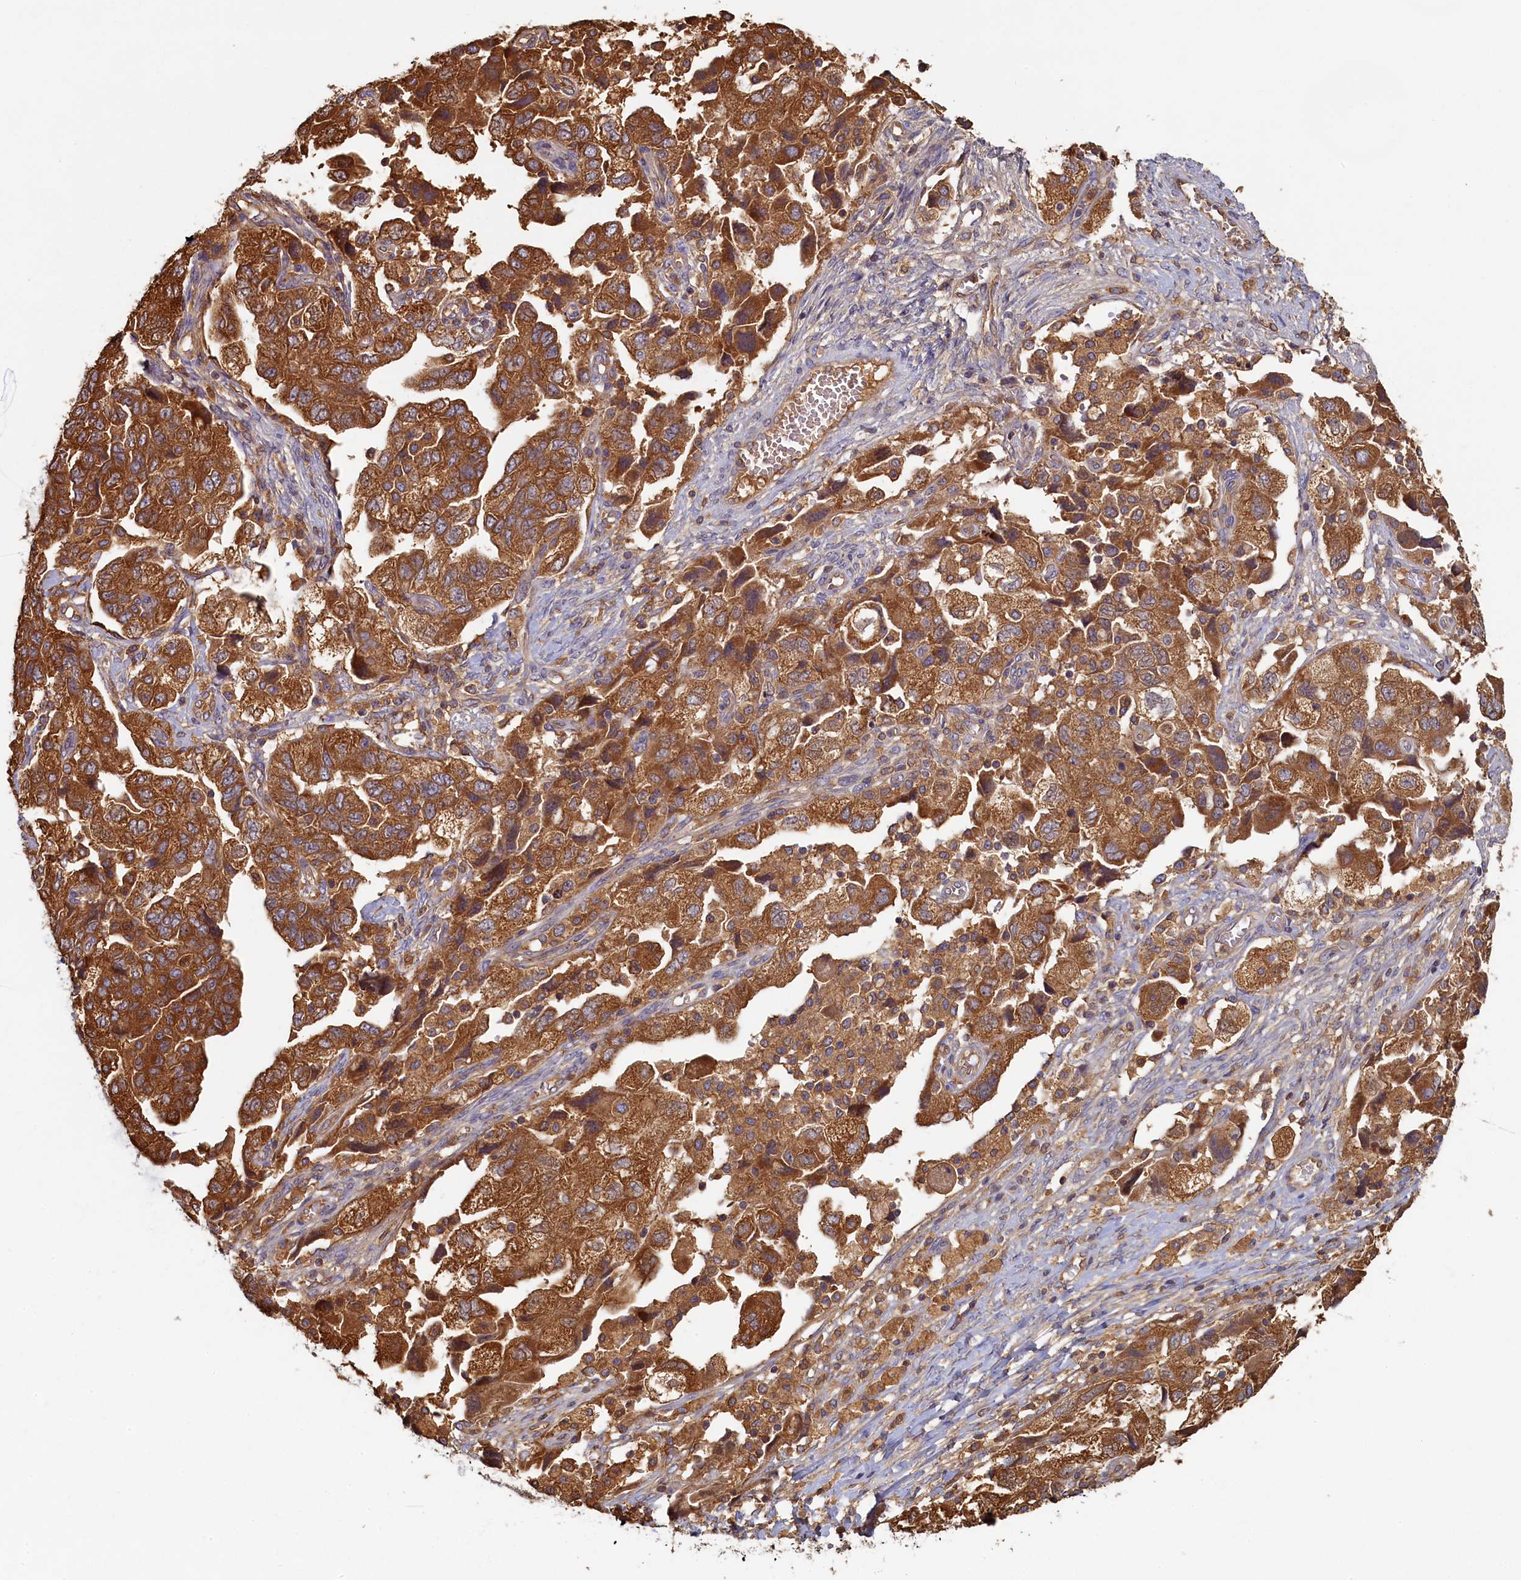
{"staining": {"intensity": "strong", "quantity": ">75%", "location": "cytoplasmic/membranous"}, "tissue": "ovarian cancer", "cell_type": "Tumor cells", "image_type": "cancer", "snomed": [{"axis": "morphology", "description": "Carcinoma, NOS"}, {"axis": "morphology", "description": "Cystadenocarcinoma, serous, NOS"}, {"axis": "topography", "description": "Ovary"}], "caption": "IHC (DAB (3,3'-diaminobenzidine)) staining of human carcinoma (ovarian) displays strong cytoplasmic/membranous protein positivity in about >75% of tumor cells.", "gene": "TIMM8B", "patient": {"sex": "female", "age": 69}}